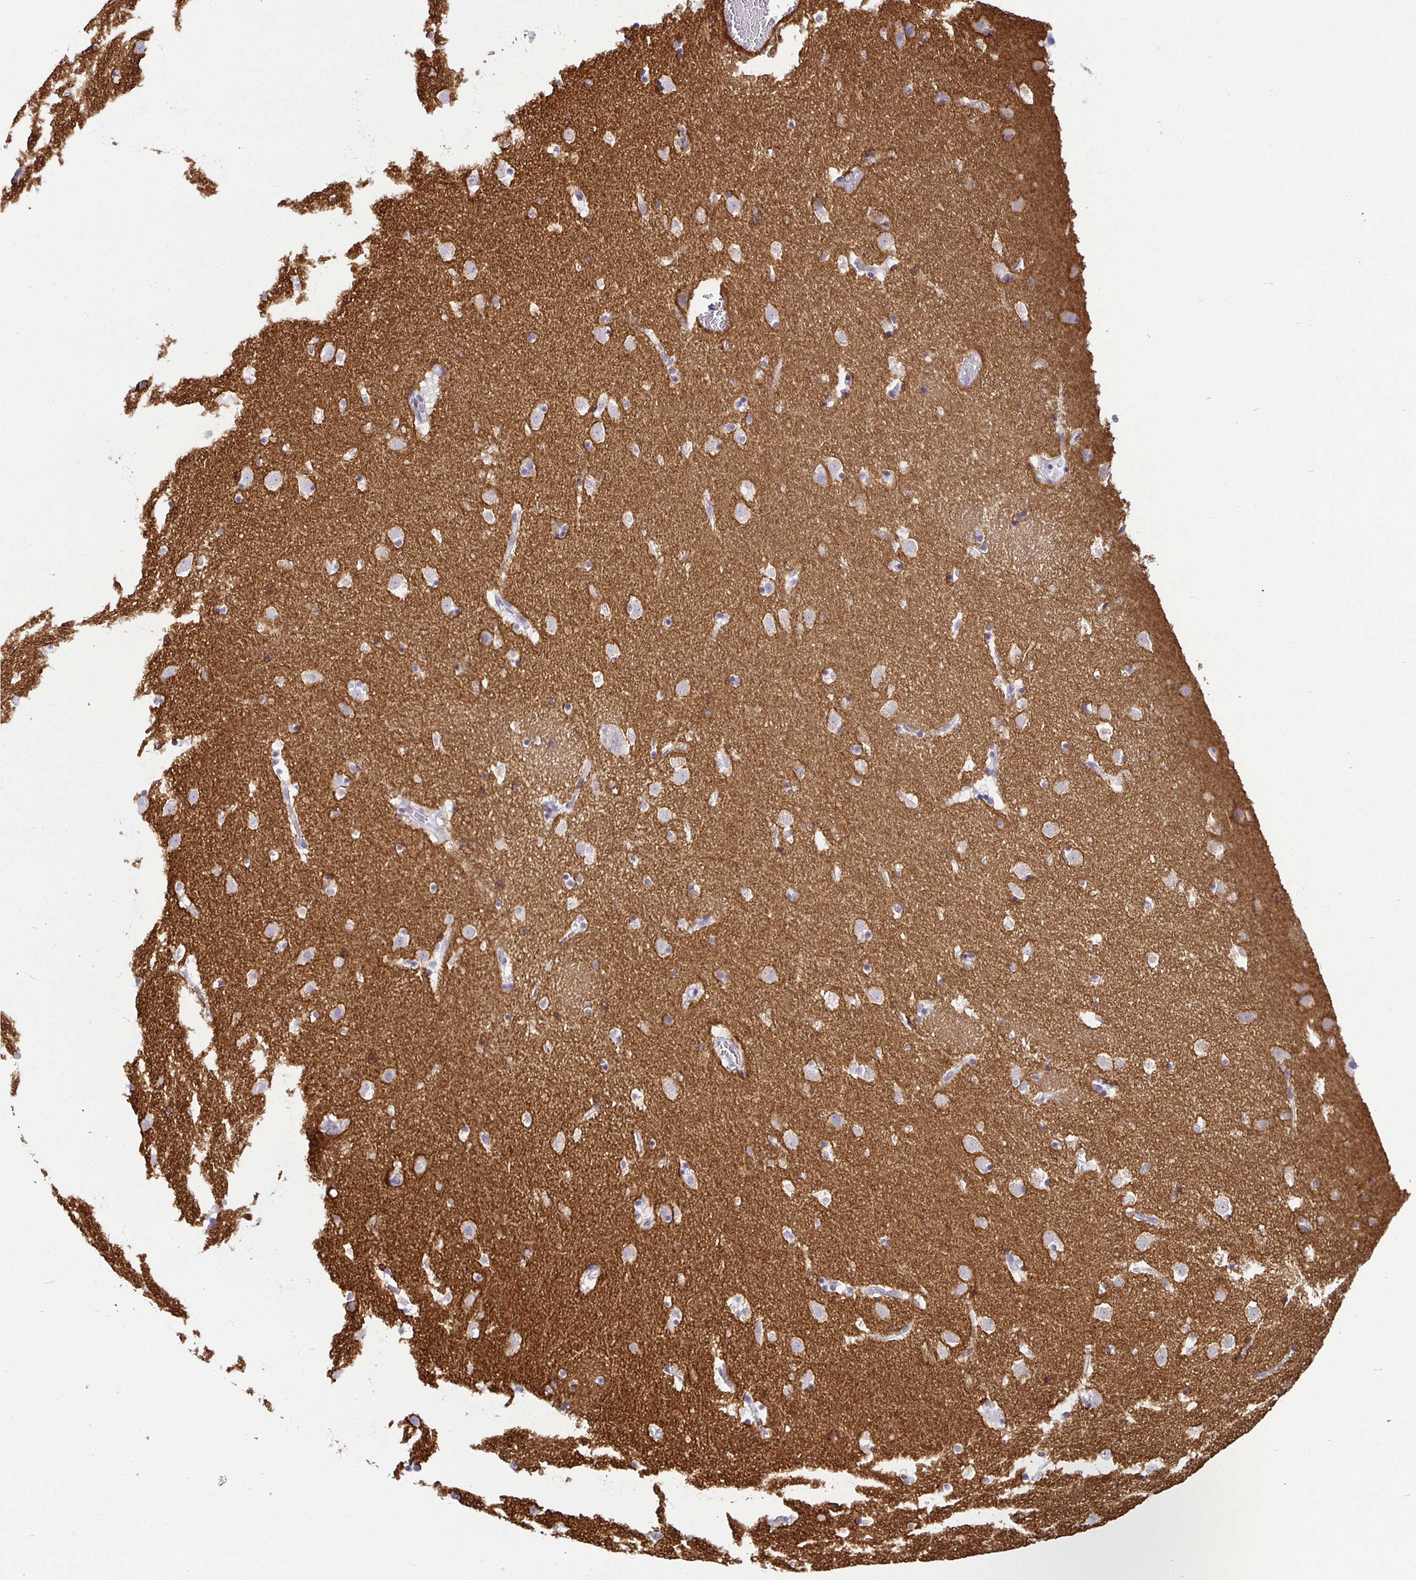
{"staining": {"intensity": "negative", "quantity": "none", "location": "none"}, "tissue": "caudate", "cell_type": "Glial cells", "image_type": "normal", "snomed": [{"axis": "morphology", "description": "Normal tissue, NOS"}, {"axis": "topography", "description": "Lateral ventricle wall"}], "caption": "DAB immunohistochemical staining of unremarkable human caudate displays no significant expression in glial cells. (Stains: DAB (3,3'-diaminobenzidine) immunohistochemistry (IHC) with hematoxylin counter stain, Microscopy: brightfield microscopy at high magnification).", "gene": "SIRPA", "patient": {"sex": "male", "age": 37}}